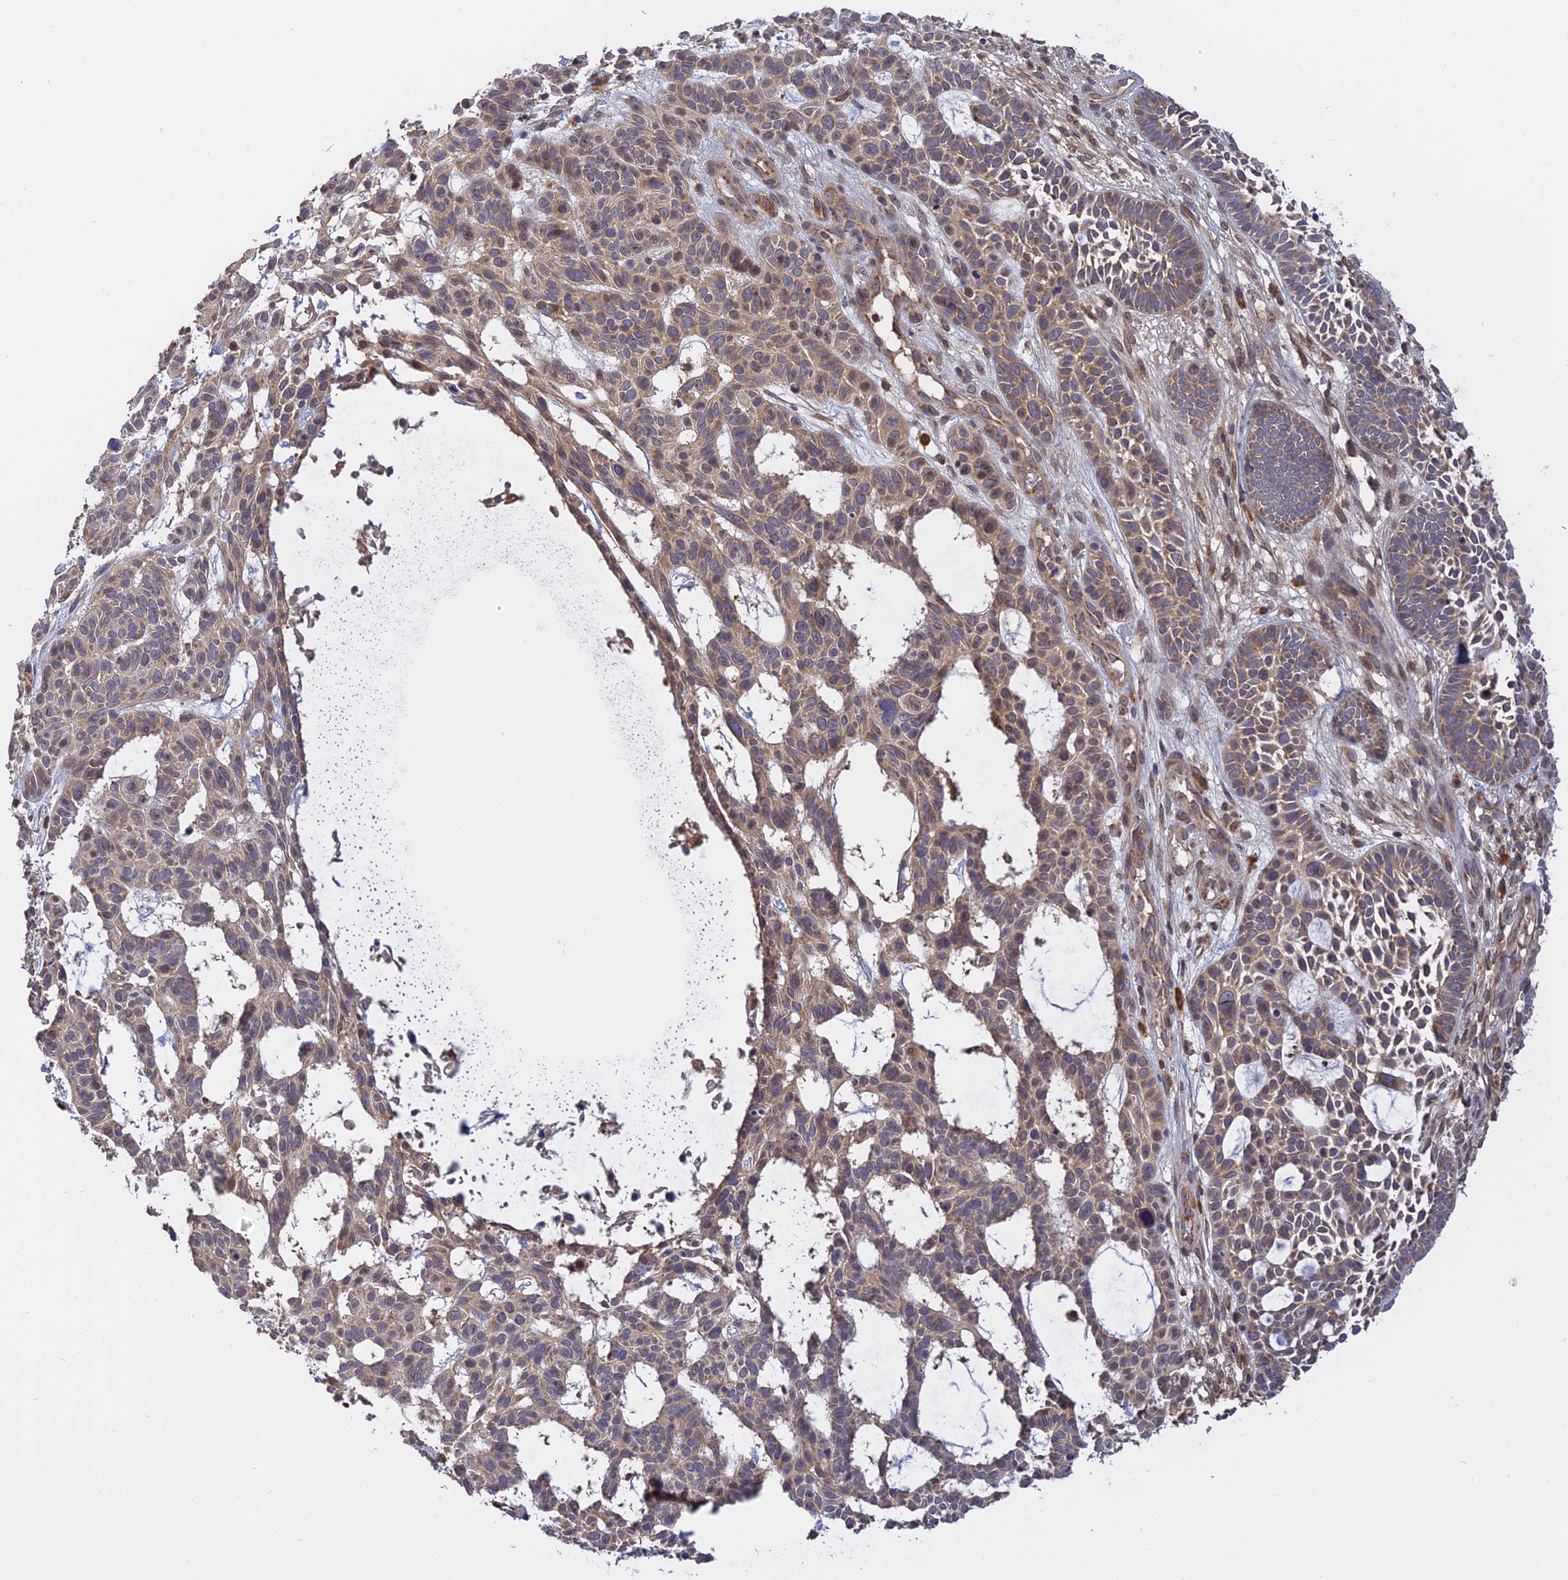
{"staining": {"intensity": "moderate", "quantity": ">75%", "location": "cytoplasmic/membranous"}, "tissue": "skin cancer", "cell_type": "Tumor cells", "image_type": "cancer", "snomed": [{"axis": "morphology", "description": "Basal cell carcinoma"}, {"axis": "topography", "description": "Skin"}], "caption": "Tumor cells reveal medium levels of moderate cytoplasmic/membranous expression in about >75% of cells in human skin cancer (basal cell carcinoma). Immunohistochemistry (ihc) stains the protein in brown and the nuclei are stained blue.", "gene": "IL21R", "patient": {"sex": "male", "age": 89}}